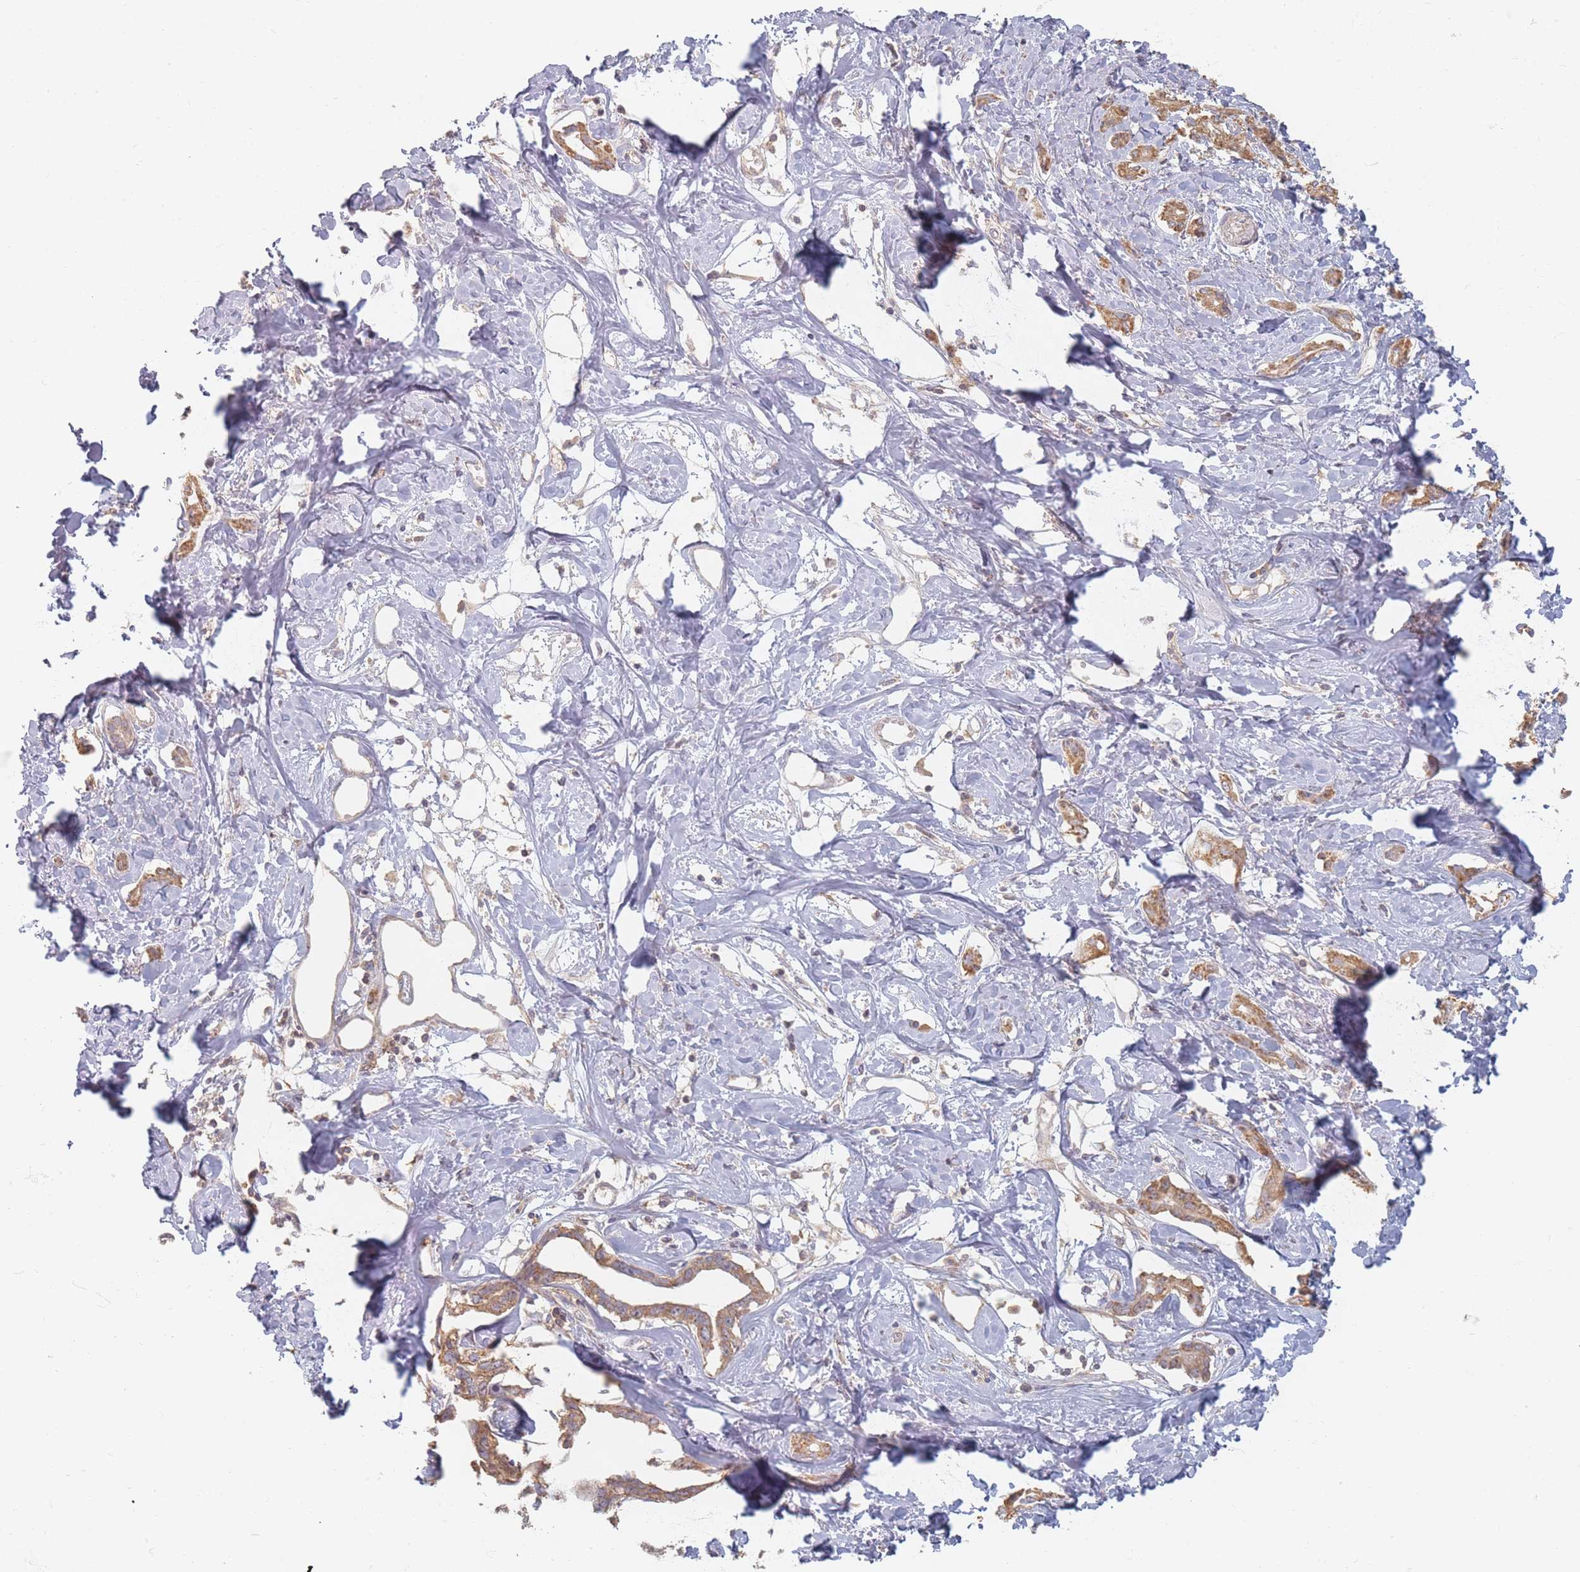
{"staining": {"intensity": "moderate", "quantity": ">75%", "location": "cytoplasmic/membranous"}, "tissue": "liver cancer", "cell_type": "Tumor cells", "image_type": "cancer", "snomed": [{"axis": "morphology", "description": "Cholangiocarcinoma"}, {"axis": "topography", "description": "Liver"}], "caption": "Immunohistochemical staining of liver cholangiocarcinoma reveals medium levels of moderate cytoplasmic/membranous protein expression in approximately >75% of tumor cells.", "gene": "SLC35F3", "patient": {"sex": "male", "age": 59}}